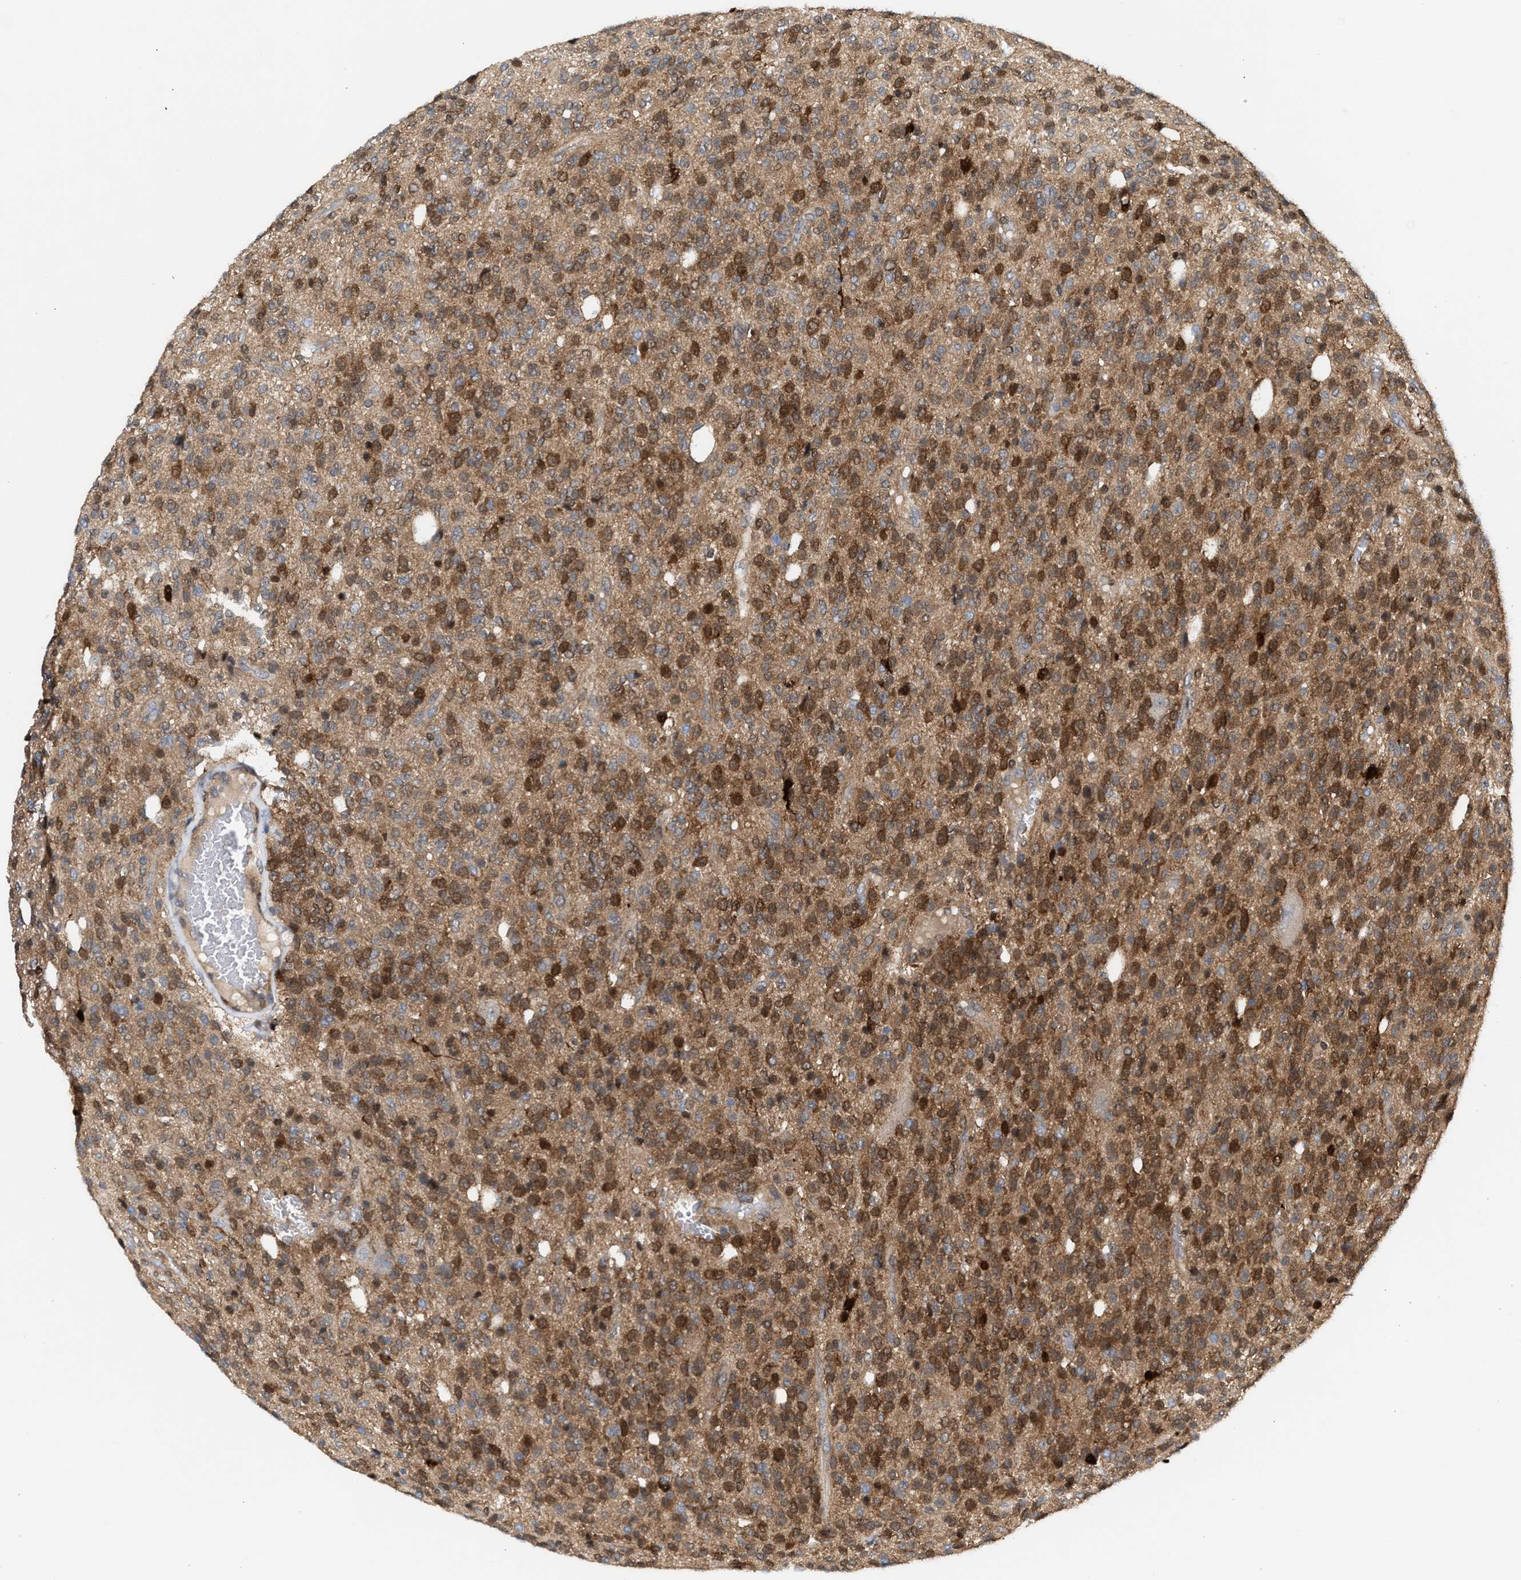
{"staining": {"intensity": "moderate", "quantity": ">75%", "location": "cytoplasmic/membranous,nuclear"}, "tissue": "glioma", "cell_type": "Tumor cells", "image_type": "cancer", "snomed": [{"axis": "morphology", "description": "Glioma, malignant, High grade"}, {"axis": "topography", "description": "Brain"}], "caption": "IHC image of neoplastic tissue: human glioma stained using immunohistochemistry displays medium levels of moderate protein expression localized specifically in the cytoplasmic/membranous and nuclear of tumor cells, appearing as a cytoplasmic/membranous and nuclear brown color.", "gene": "TP53I3", "patient": {"sex": "male", "age": 34}}